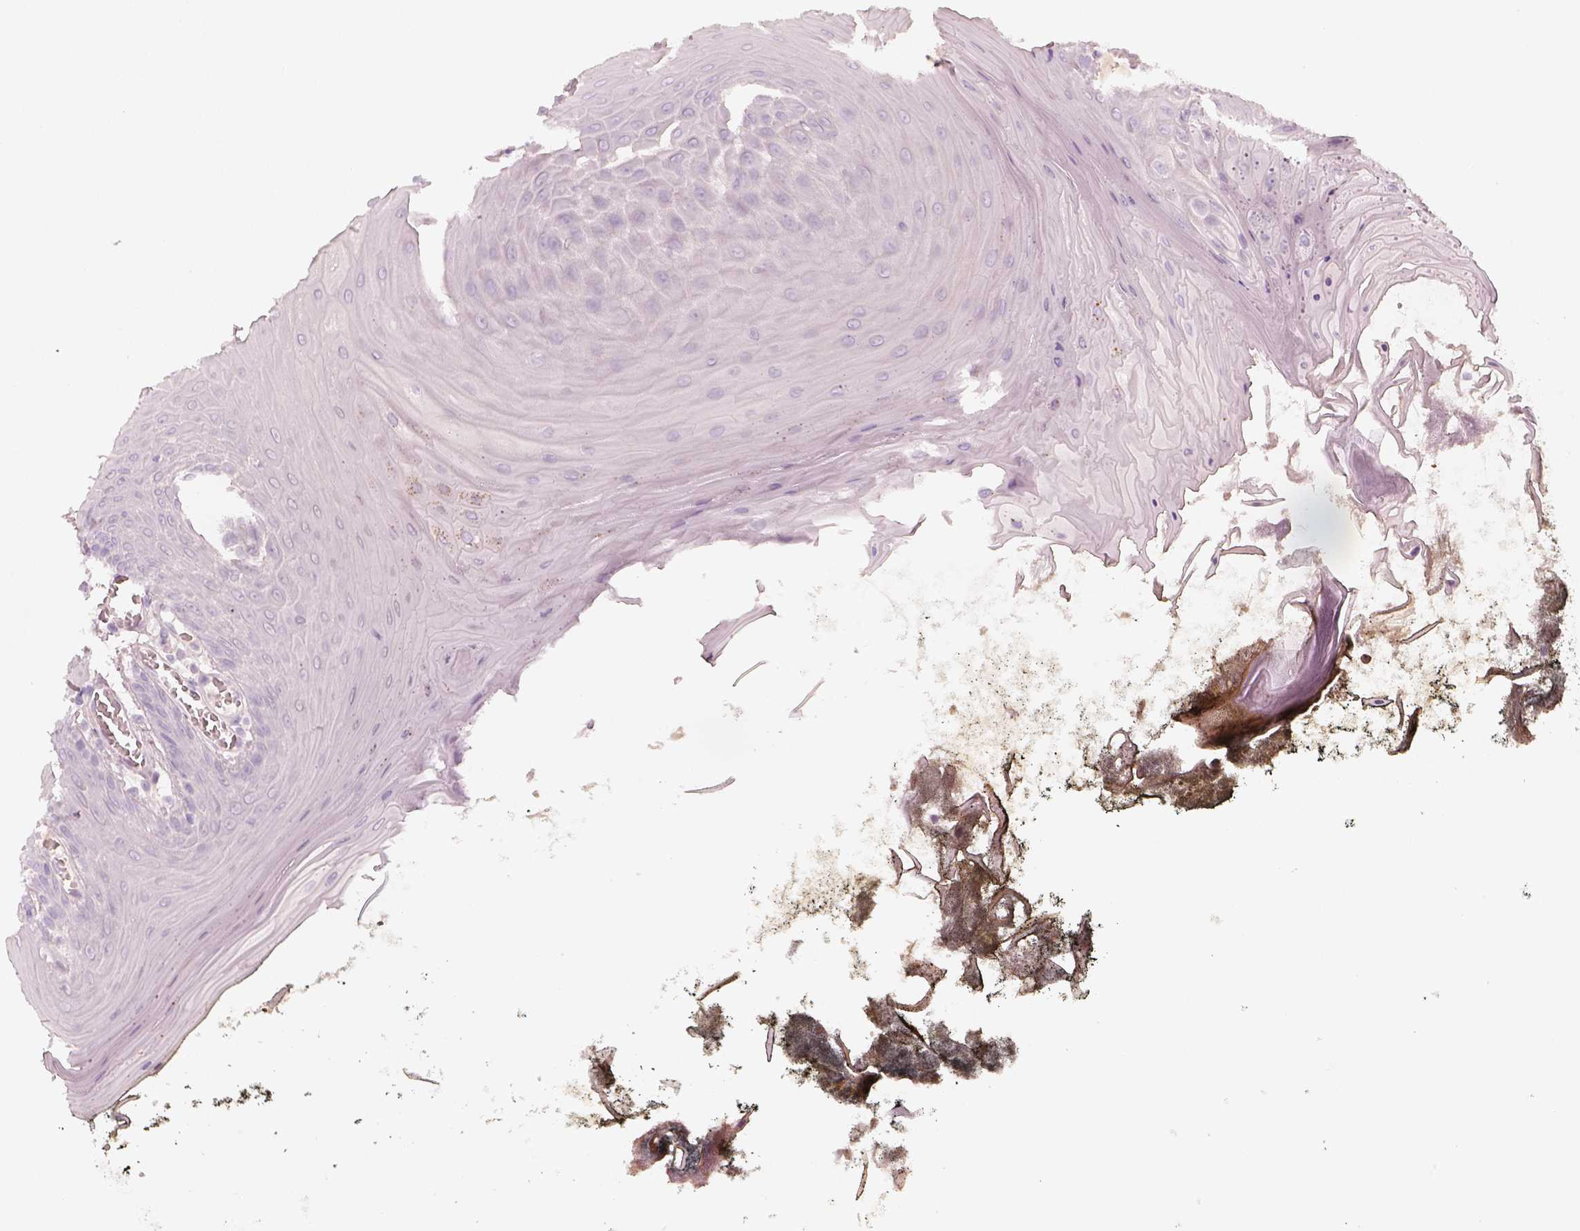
{"staining": {"intensity": "negative", "quantity": "none", "location": "none"}, "tissue": "oral mucosa", "cell_type": "Squamous epithelial cells", "image_type": "normal", "snomed": [{"axis": "morphology", "description": "Normal tissue, NOS"}, {"axis": "topography", "description": "Oral tissue"}], "caption": "There is no significant positivity in squamous epithelial cells of oral mucosa.", "gene": "KRT82", "patient": {"sex": "male", "age": 9}}